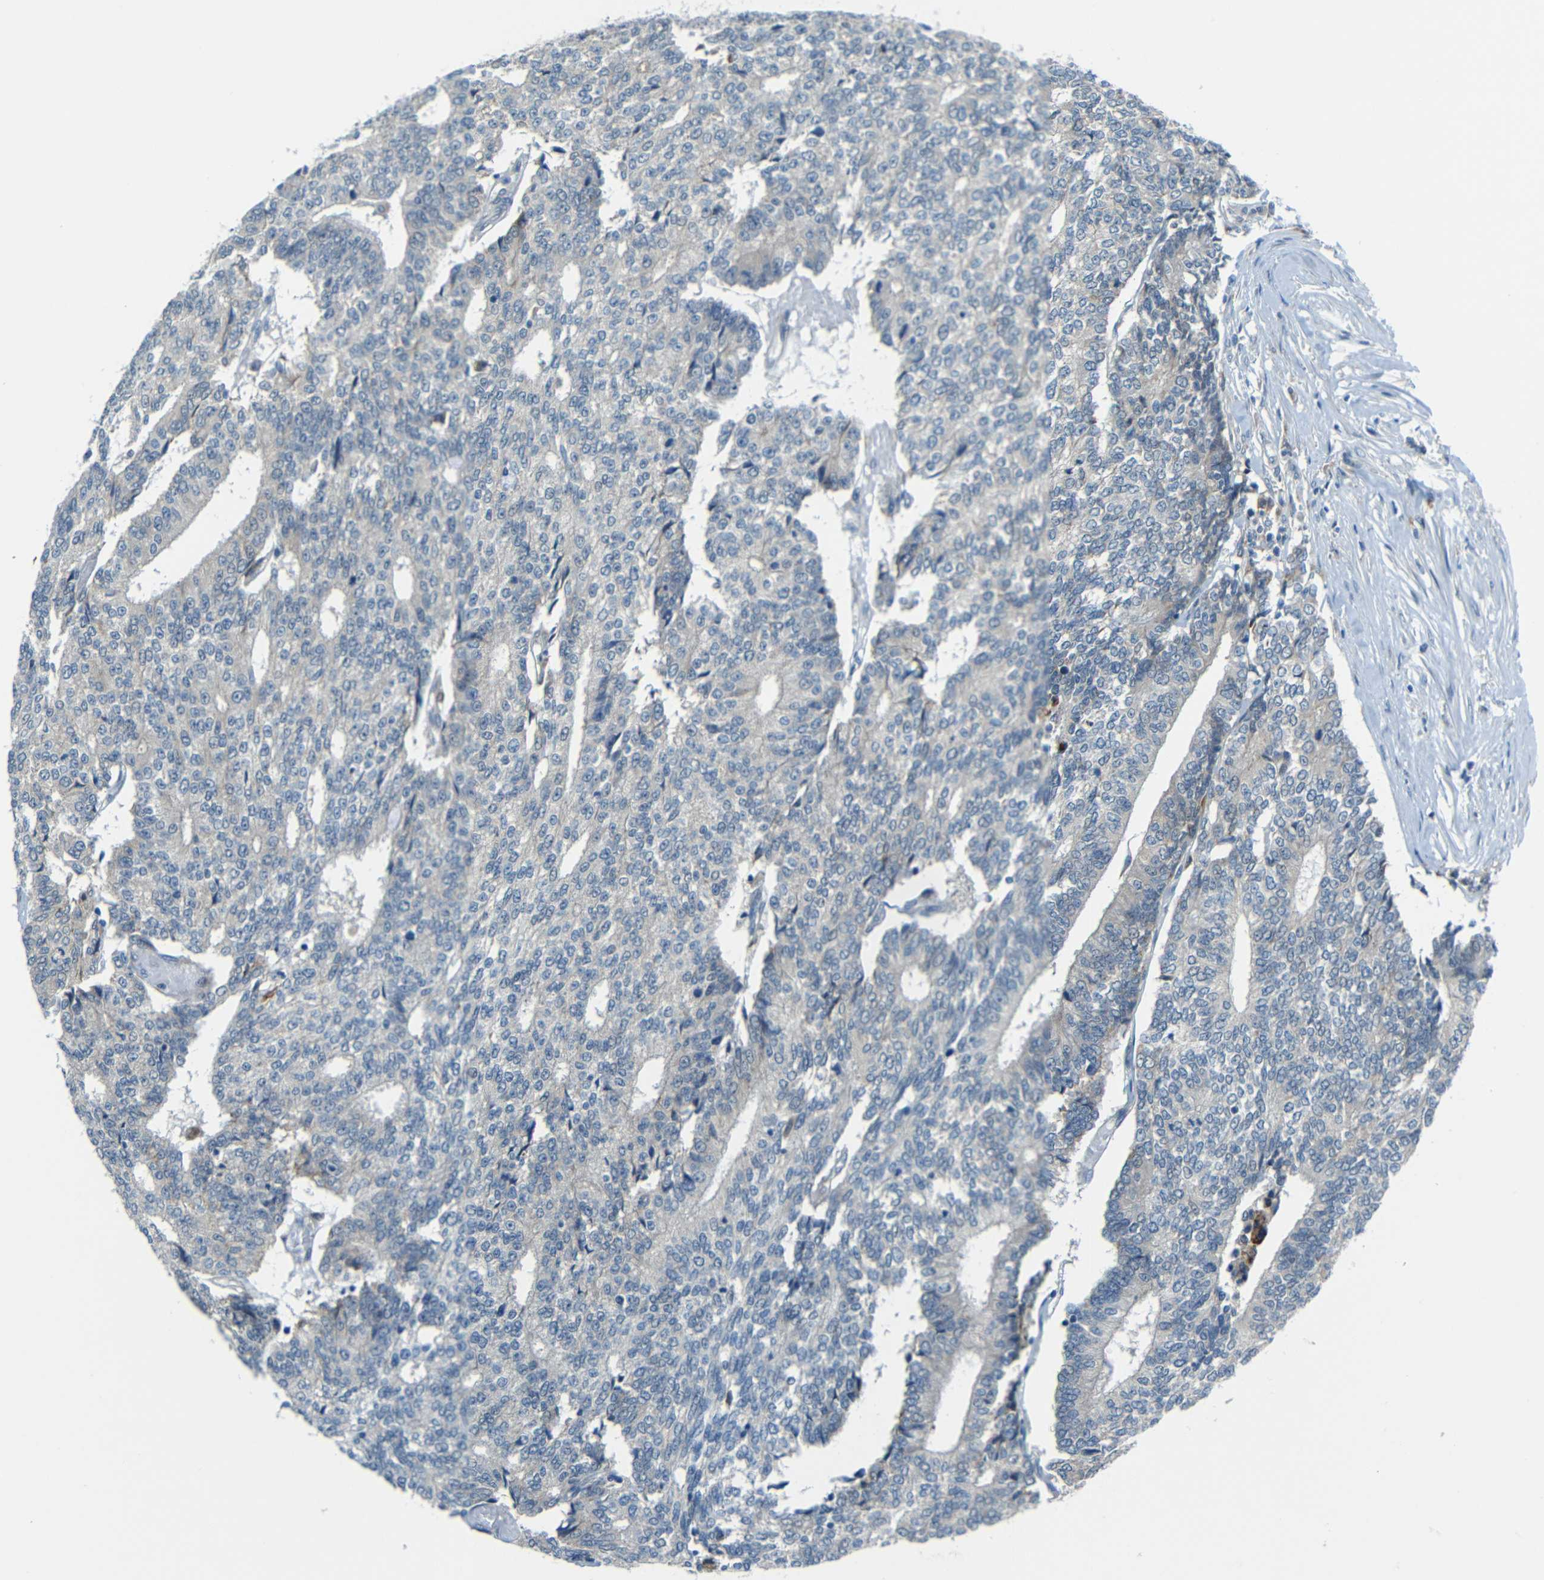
{"staining": {"intensity": "negative", "quantity": "none", "location": "none"}, "tissue": "prostate cancer", "cell_type": "Tumor cells", "image_type": "cancer", "snomed": [{"axis": "morphology", "description": "Normal tissue, NOS"}, {"axis": "morphology", "description": "Adenocarcinoma, High grade"}, {"axis": "topography", "description": "Prostate"}, {"axis": "topography", "description": "Seminal veicle"}], "caption": "This is a photomicrograph of immunohistochemistry (IHC) staining of prostate cancer (adenocarcinoma (high-grade)), which shows no staining in tumor cells.", "gene": "ANKRD22", "patient": {"sex": "male", "age": 55}}